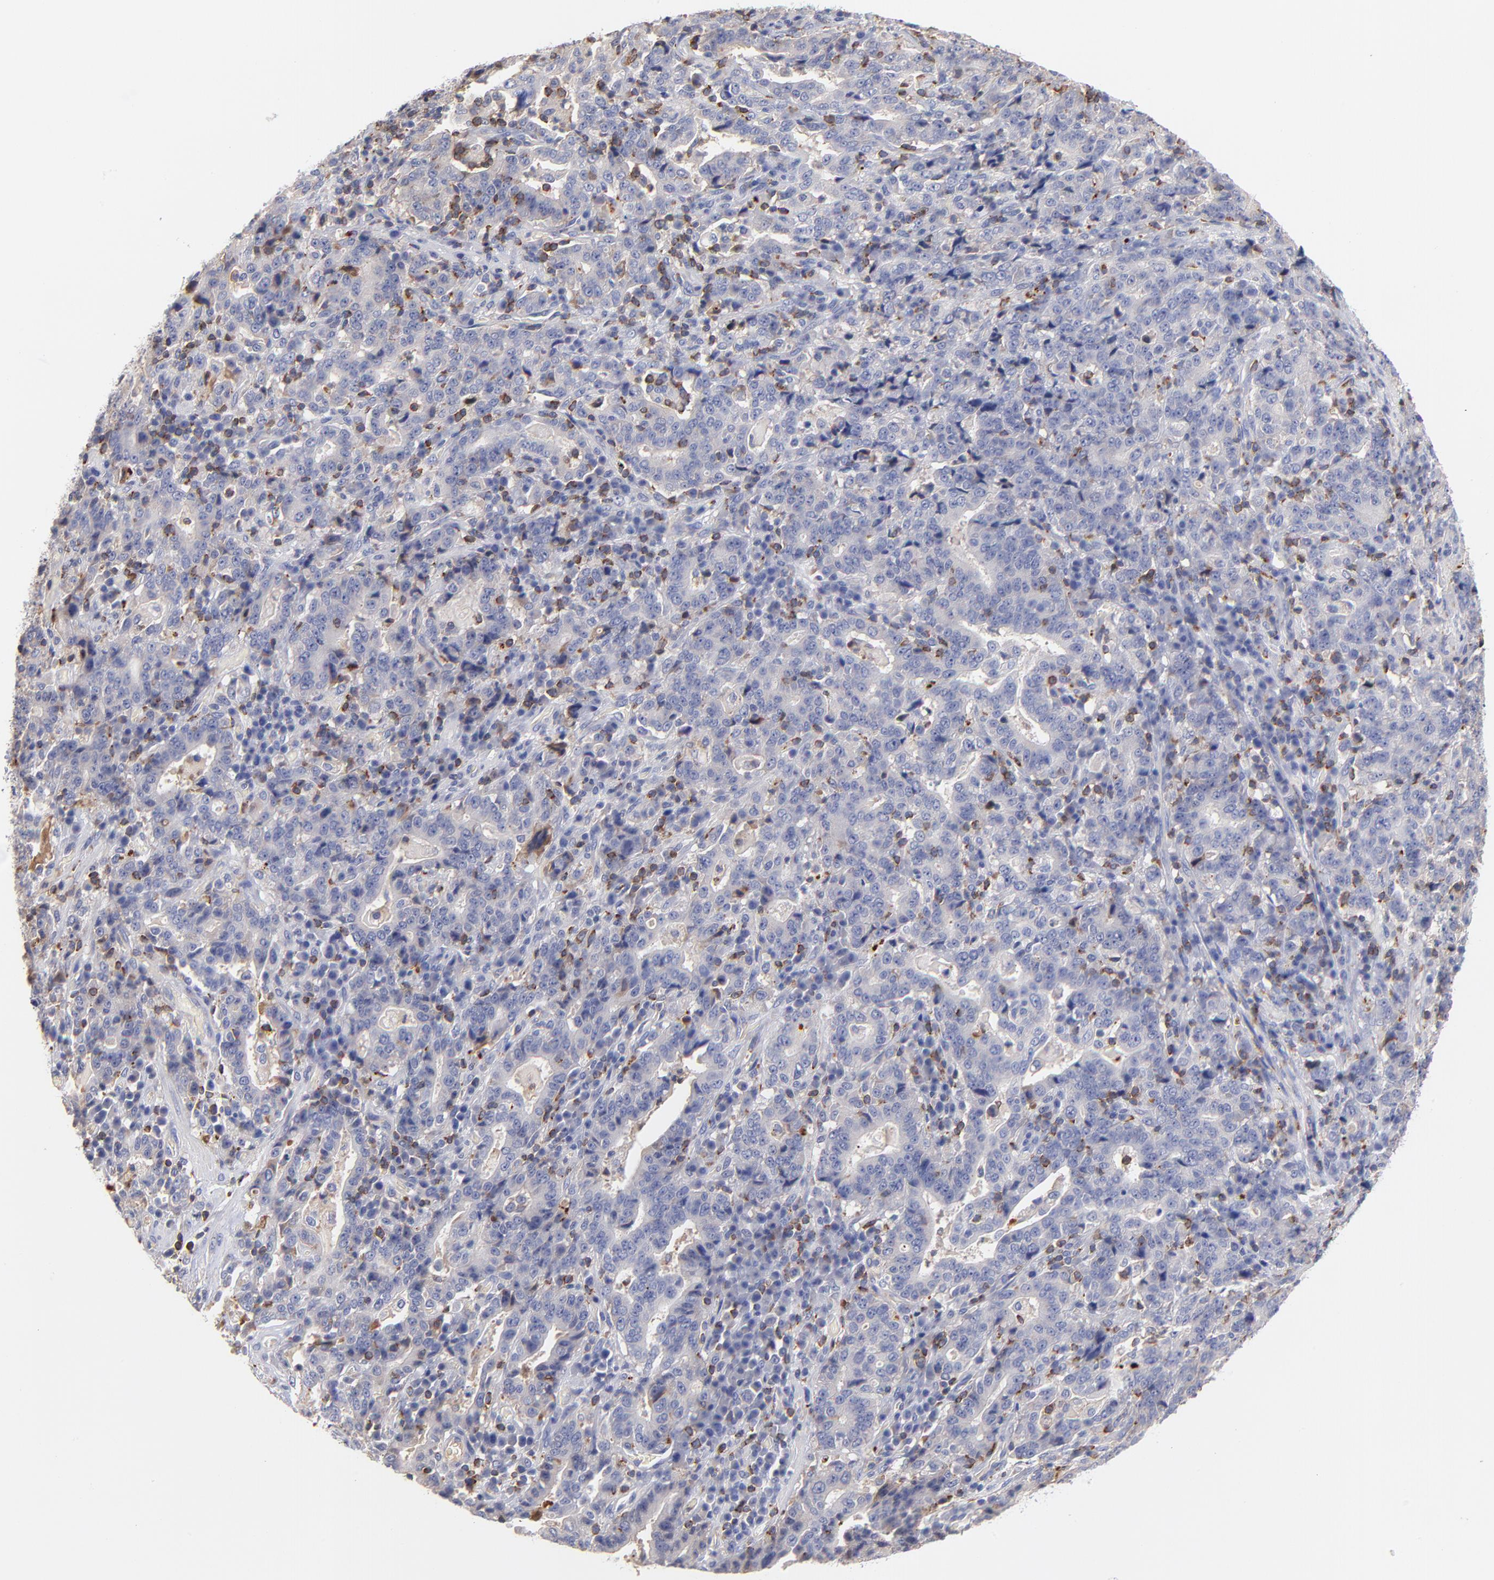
{"staining": {"intensity": "negative", "quantity": "none", "location": "none"}, "tissue": "stomach cancer", "cell_type": "Tumor cells", "image_type": "cancer", "snomed": [{"axis": "morphology", "description": "Normal tissue, NOS"}, {"axis": "morphology", "description": "Adenocarcinoma, NOS"}, {"axis": "topography", "description": "Stomach, upper"}, {"axis": "topography", "description": "Stomach"}], "caption": "IHC image of neoplastic tissue: human stomach cancer (adenocarcinoma) stained with DAB exhibits no significant protein positivity in tumor cells.", "gene": "KREMEN2", "patient": {"sex": "male", "age": 59}}